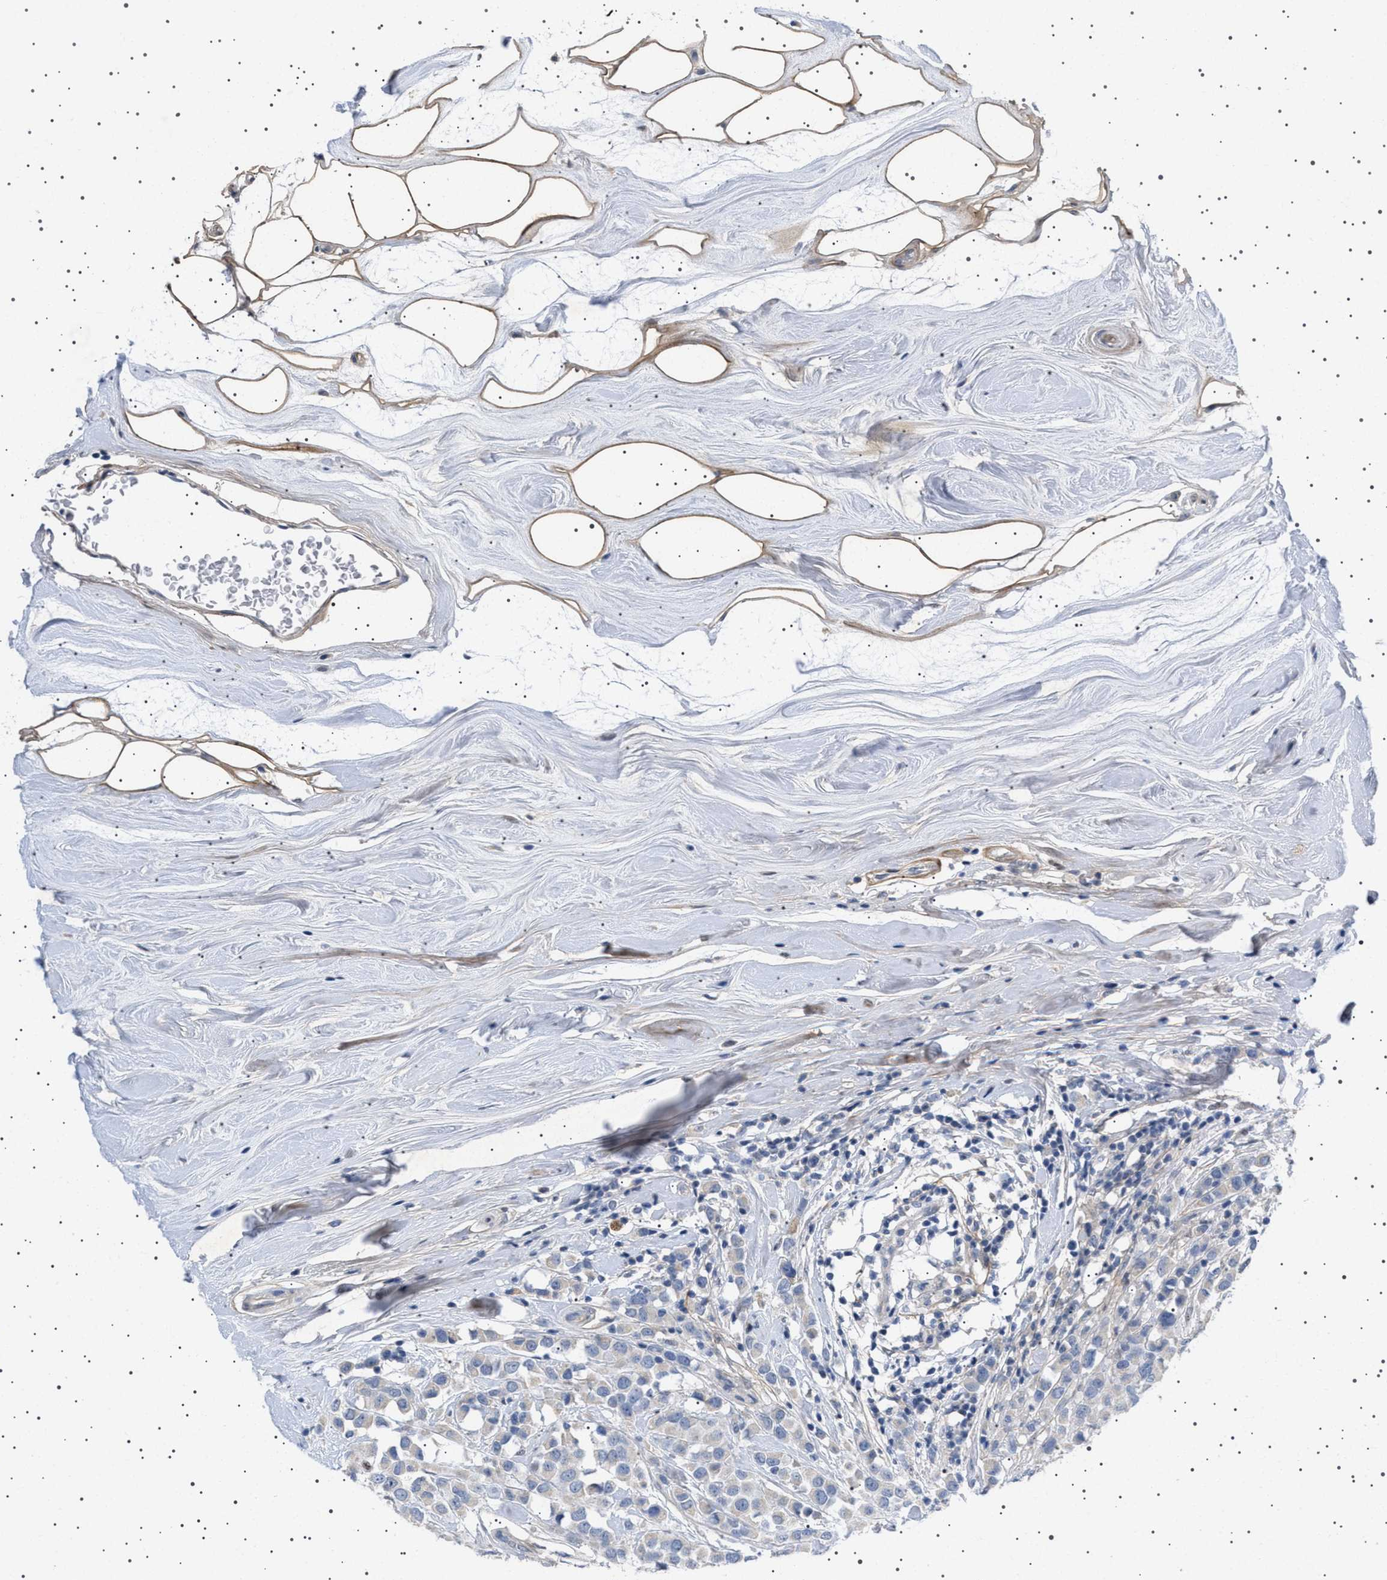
{"staining": {"intensity": "weak", "quantity": "<25%", "location": "cytoplasmic/membranous"}, "tissue": "breast cancer", "cell_type": "Tumor cells", "image_type": "cancer", "snomed": [{"axis": "morphology", "description": "Duct carcinoma"}, {"axis": "topography", "description": "Breast"}], "caption": "High magnification brightfield microscopy of infiltrating ductal carcinoma (breast) stained with DAB (brown) and counterstained with hematoxylin (blue): tumor cells show no significant staining.", "gene": "HTR1A", "patient": {"sex": "female", "age": 61}}